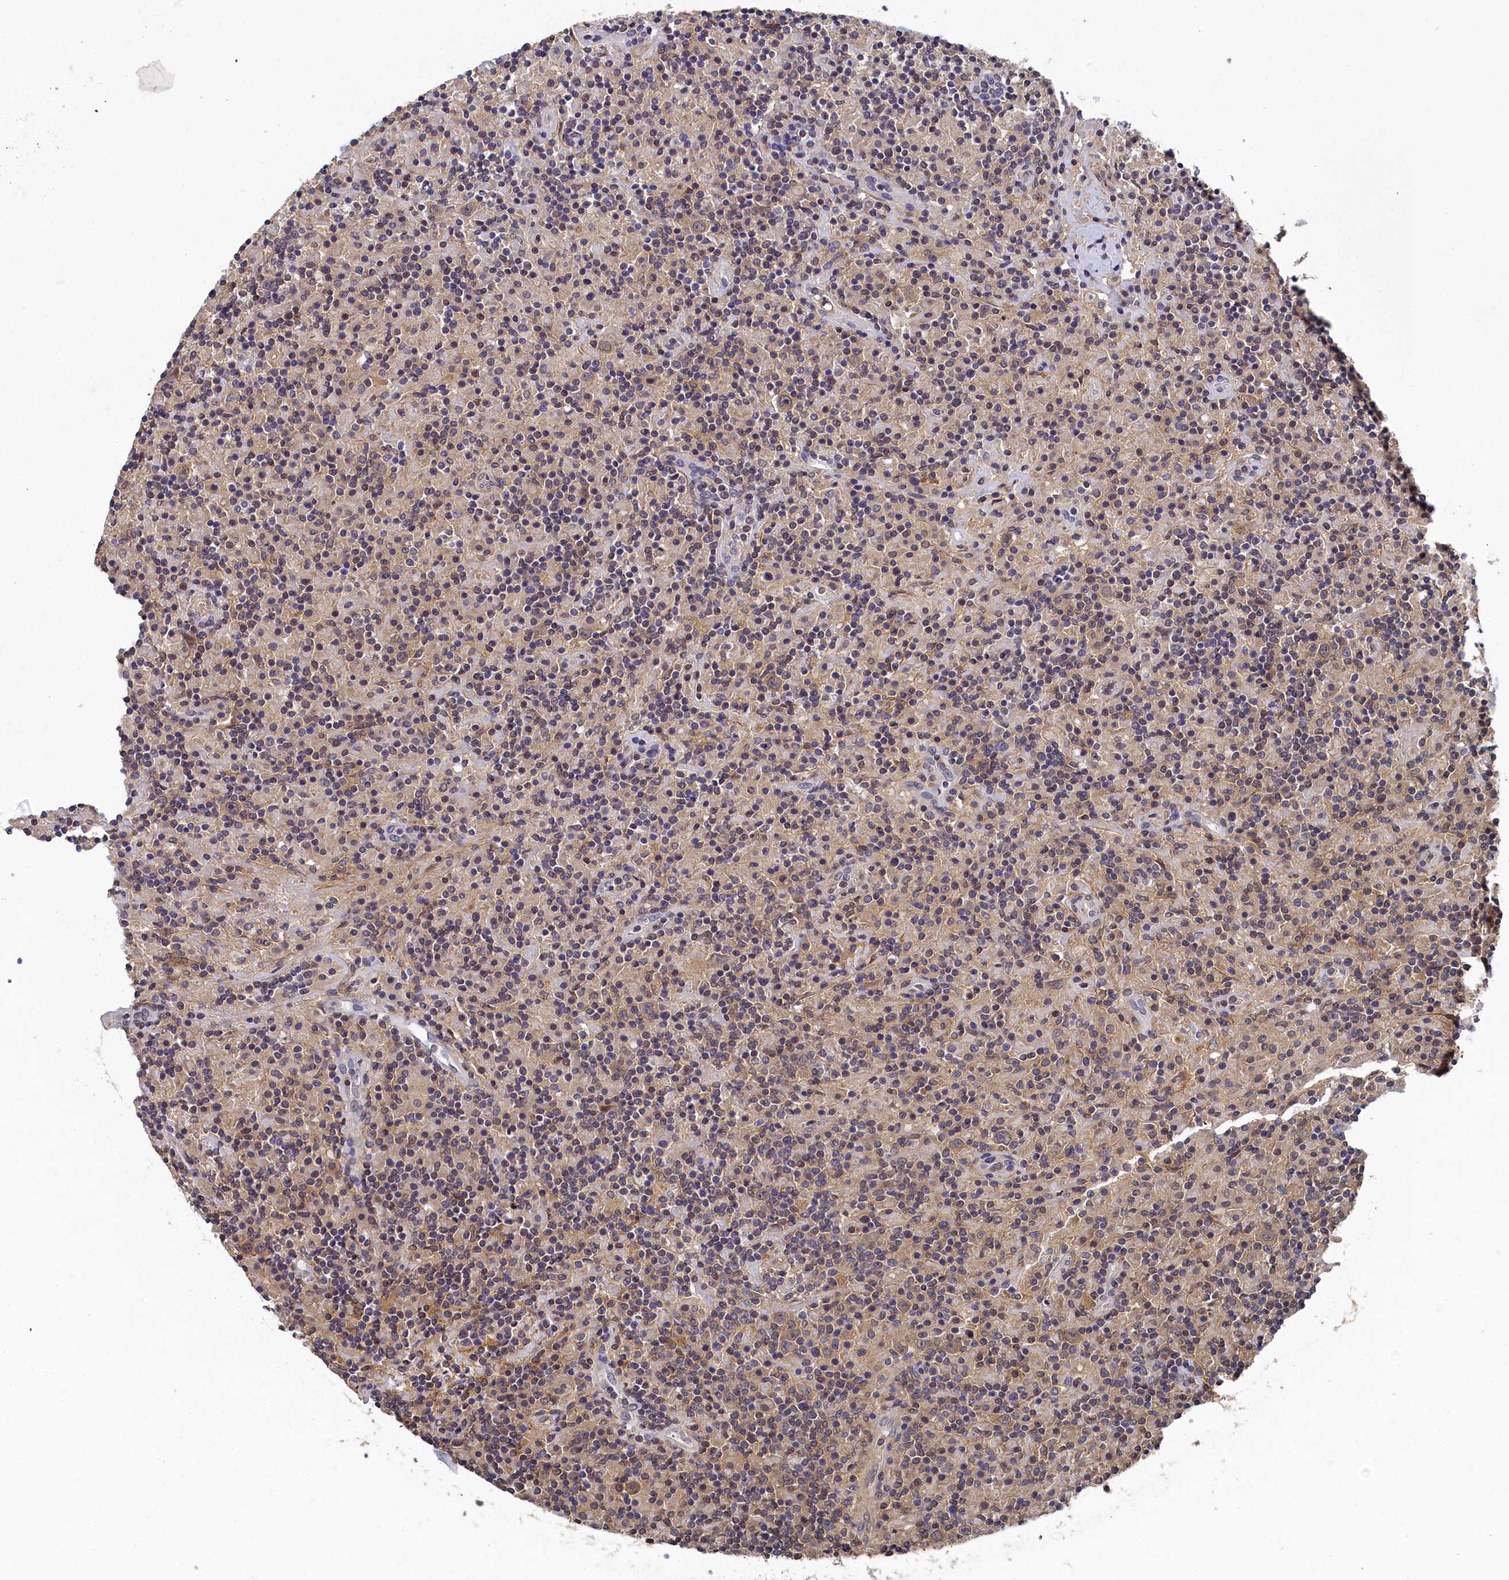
{"staining": {"intensity": "weak", "quantity": ">75%", "location": "cytoplasmic/membranous"}, "tissue": "lymphoma", "cell_type": "Tumor cells", "image_type": "cancer", "snomed": [{"axis": "morphology", "description": "Hodgkin's disease, NOS"}, {"axis": "topography", "description": "Lymph node"}], "caption": "The photomicrograph demonstrates staining of Hodgkin's disease, revealing weak cytoplasmic/membranous protein expression (brown color) within tumor cells. (Stains: DAB (3,3'-diaminobenzidine) in brown, nuclei in blue, Microscopy: brightfield microscopy at high magnification).", "gene": "TBCB", "patient": {"sex": "male", "age": 70}}